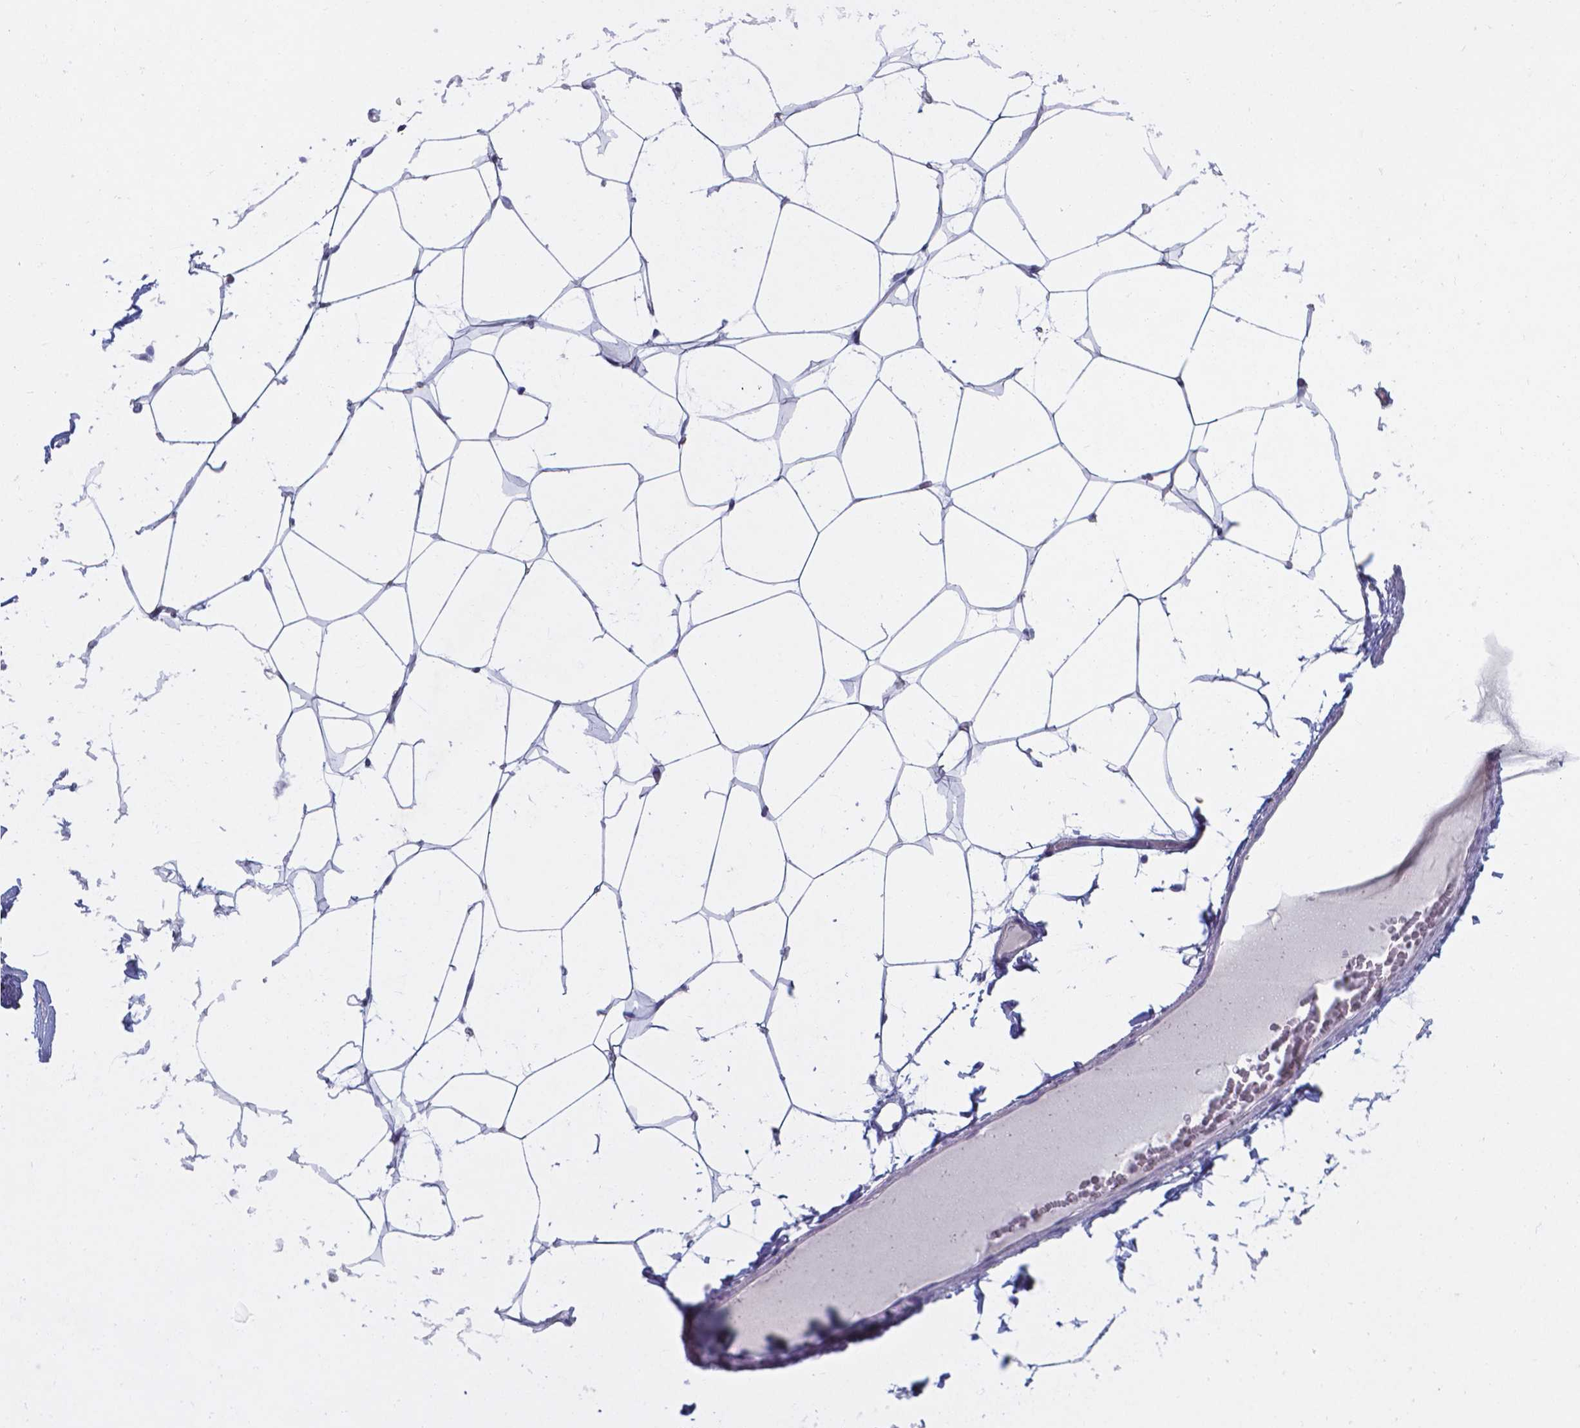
{"staining": {"intensity": "negative", "quantity": "none", "location": "none"}, "tissue": "breast", "cell_type": "Adipocytes", "image_type": "normal", "snomed": [{"axis": "morphology", "description": "Normal tissue, NOS"}, {"axis": "topography", "description": "Breast"}], "caption": "DAB (3,3'-diaminobenzidine) immunohistochemical staining of benign human breast demonstrates no significant expression in adipocytes.", "gene": "UBE2J1", "patient": {"sex": "female", "age": 32}}